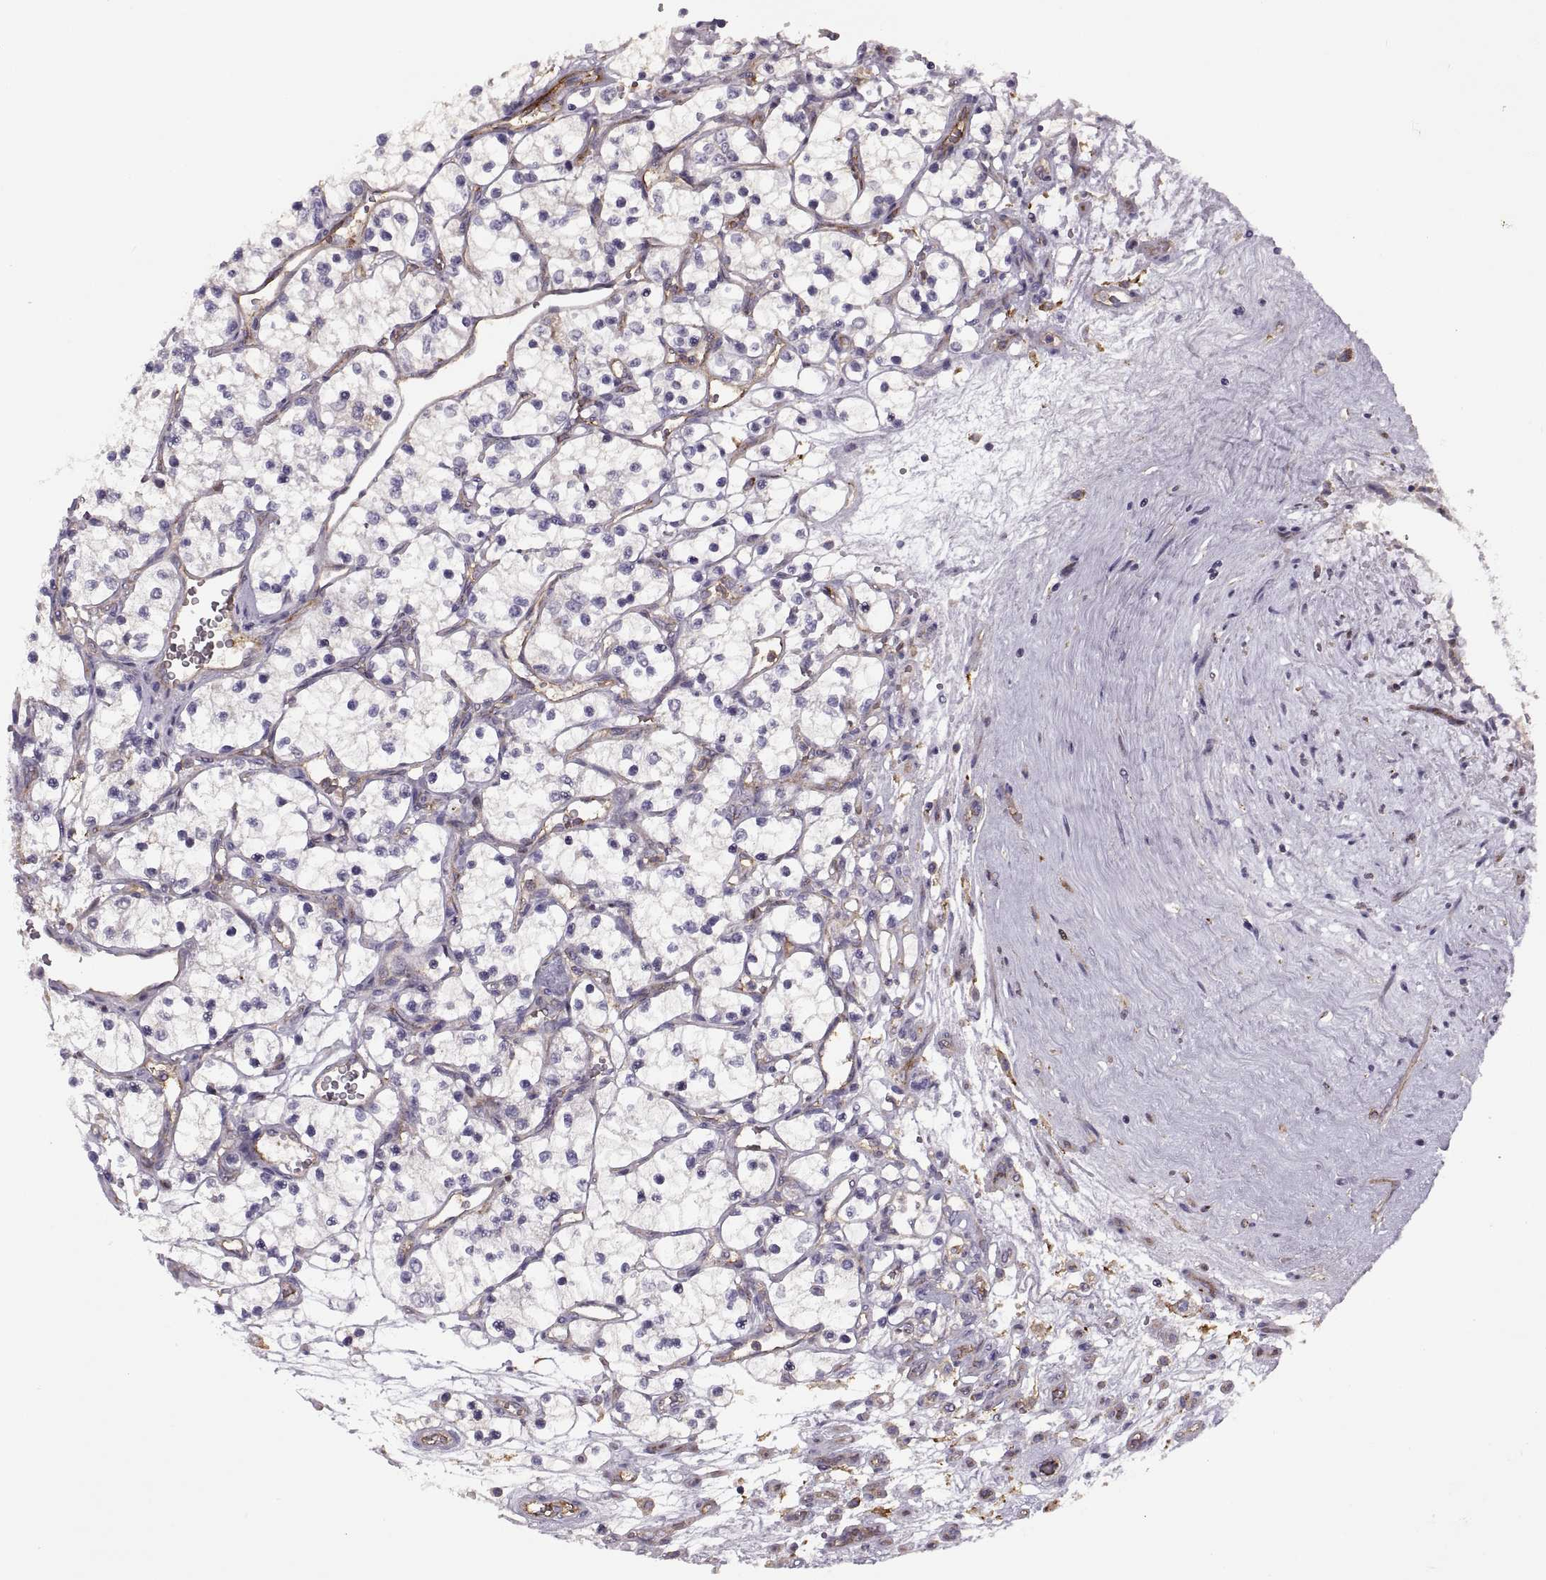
{"staining": {"intensity": "negative", "quantity": "none", "location": "none"}, "tissue": "renal cancer", "cell_type": "Tumor cells", "image_type": "cancer", "snomed": [{"axis": "morphology", "description": "Adenocarcinoma, NOS"}, {"axis": "topography", "description": "Kidney"}], "caption": "Tumor cells show no significant staining in renal adenocarcinoma.", "gene": "RALB", "patient": {"sex": "female", "age": 69}}